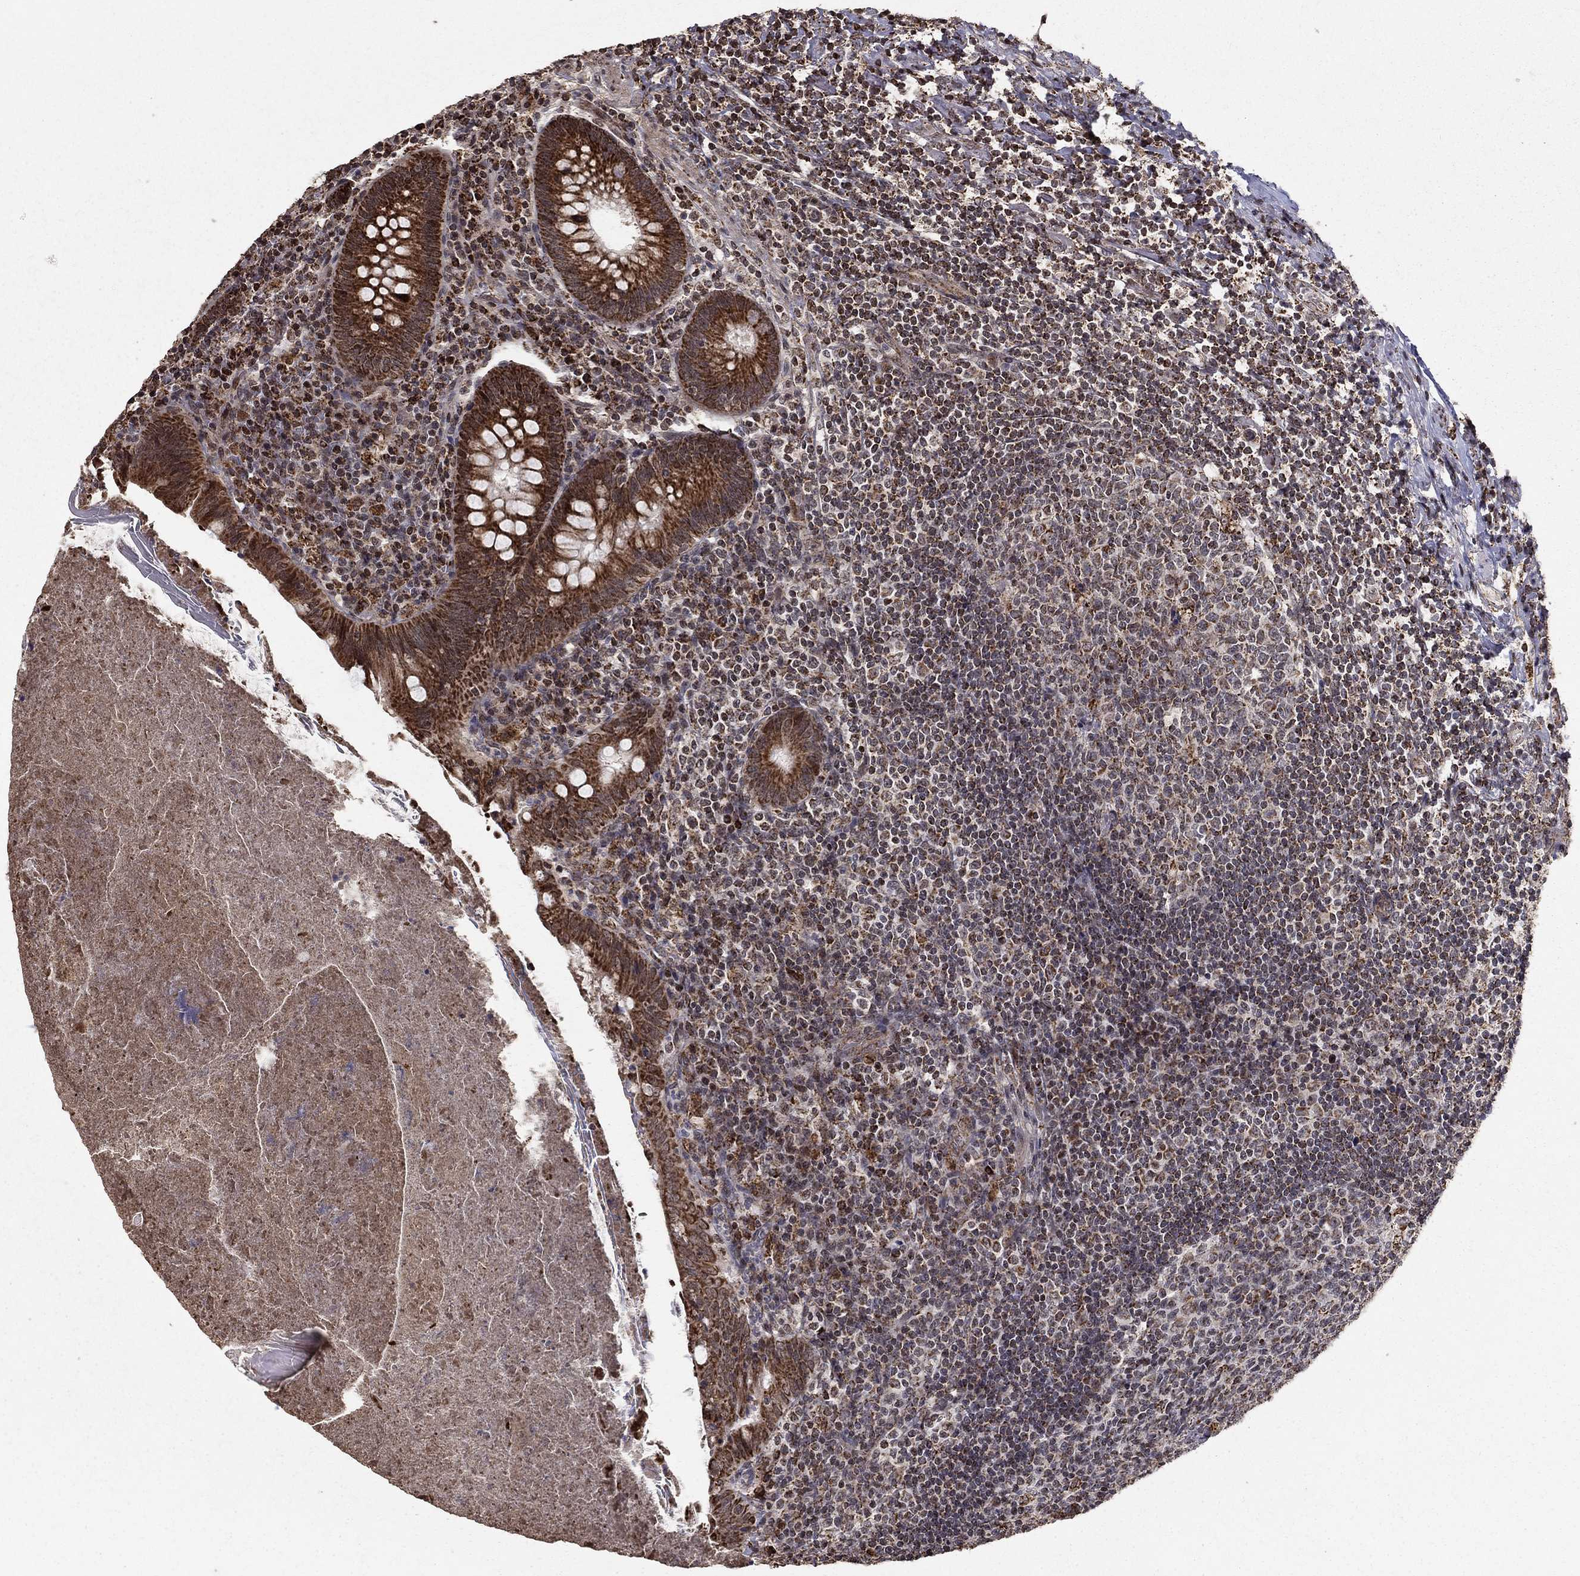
{"staining": {"intensity": "strong", "quantity": "25%-75%", "location": "cytoplasmic/membranous"}, "tissue": "appendix", "cell_type": "Glandular cells", "image_type": "normal", "snomed": [{"axis": "morphology", "description": "Normal tissue, NOS"}, {"axis": "topography", "description": "Appendix"}], "caption": "Immunohistochemical staining of benign human appendix exhibits strong cytoplasmic/membranous protein staining in approximately 25%-75% of glandular cells.", "gene": "ACOT13", "patient": {"sex": "male", "age": 47}}